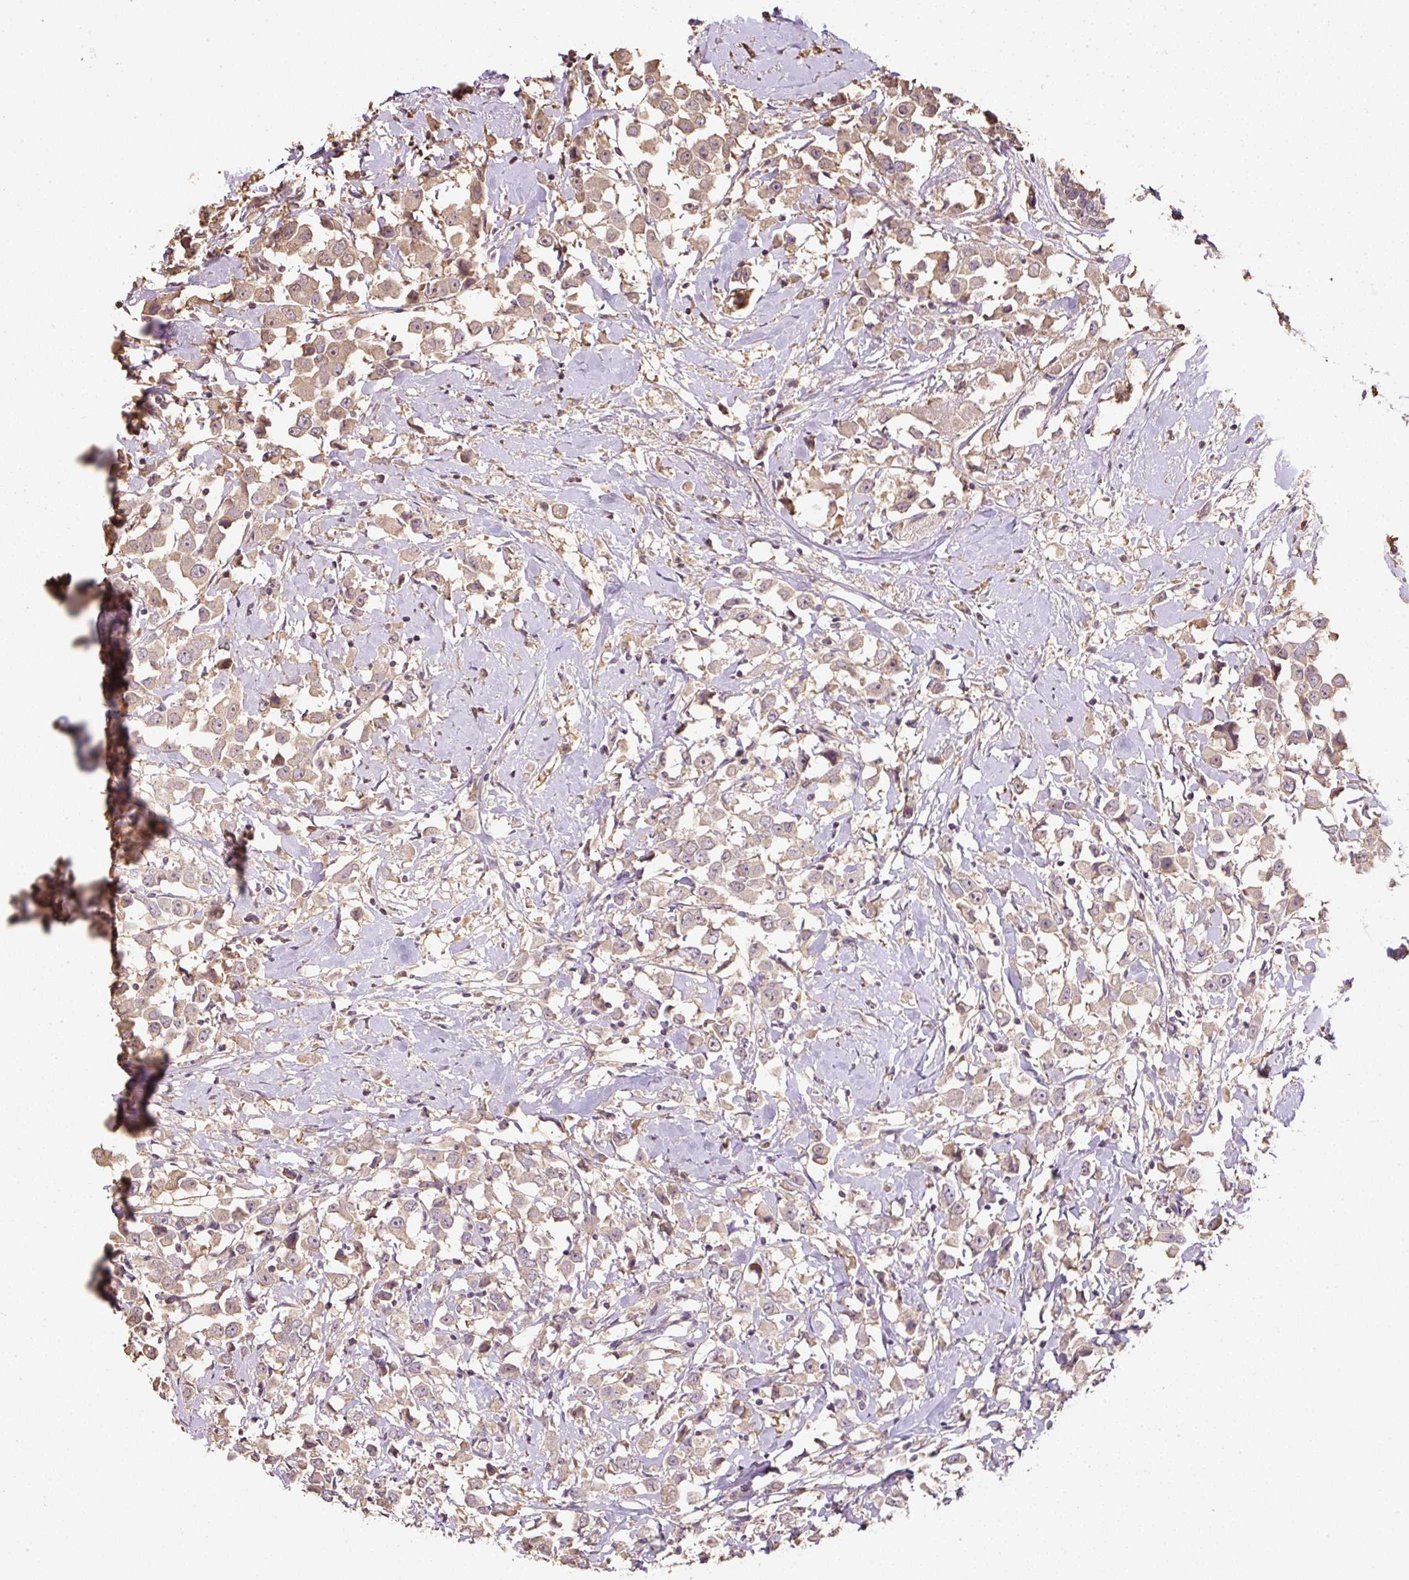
{"staining": {"intensity": "weak", "quantity": ">75%", "location": "cytoplasmic/membranous"}, "tissue": "breast cancer", "cell_type": "Tumor cells", "image_type": "cancer", "snomed": [{"axis": "morphology", "description": "Duct carcinoma"}, {"axis": "topography", "description": "Breast"}], "caption": "Weak cytoplasmic/membranous expression is identified in approximately >75% of tumor cells in breast infiltrating ductal carcinoma.", "gene": "TMEM170B", "patient": {"sex": "female", "age": 61}}